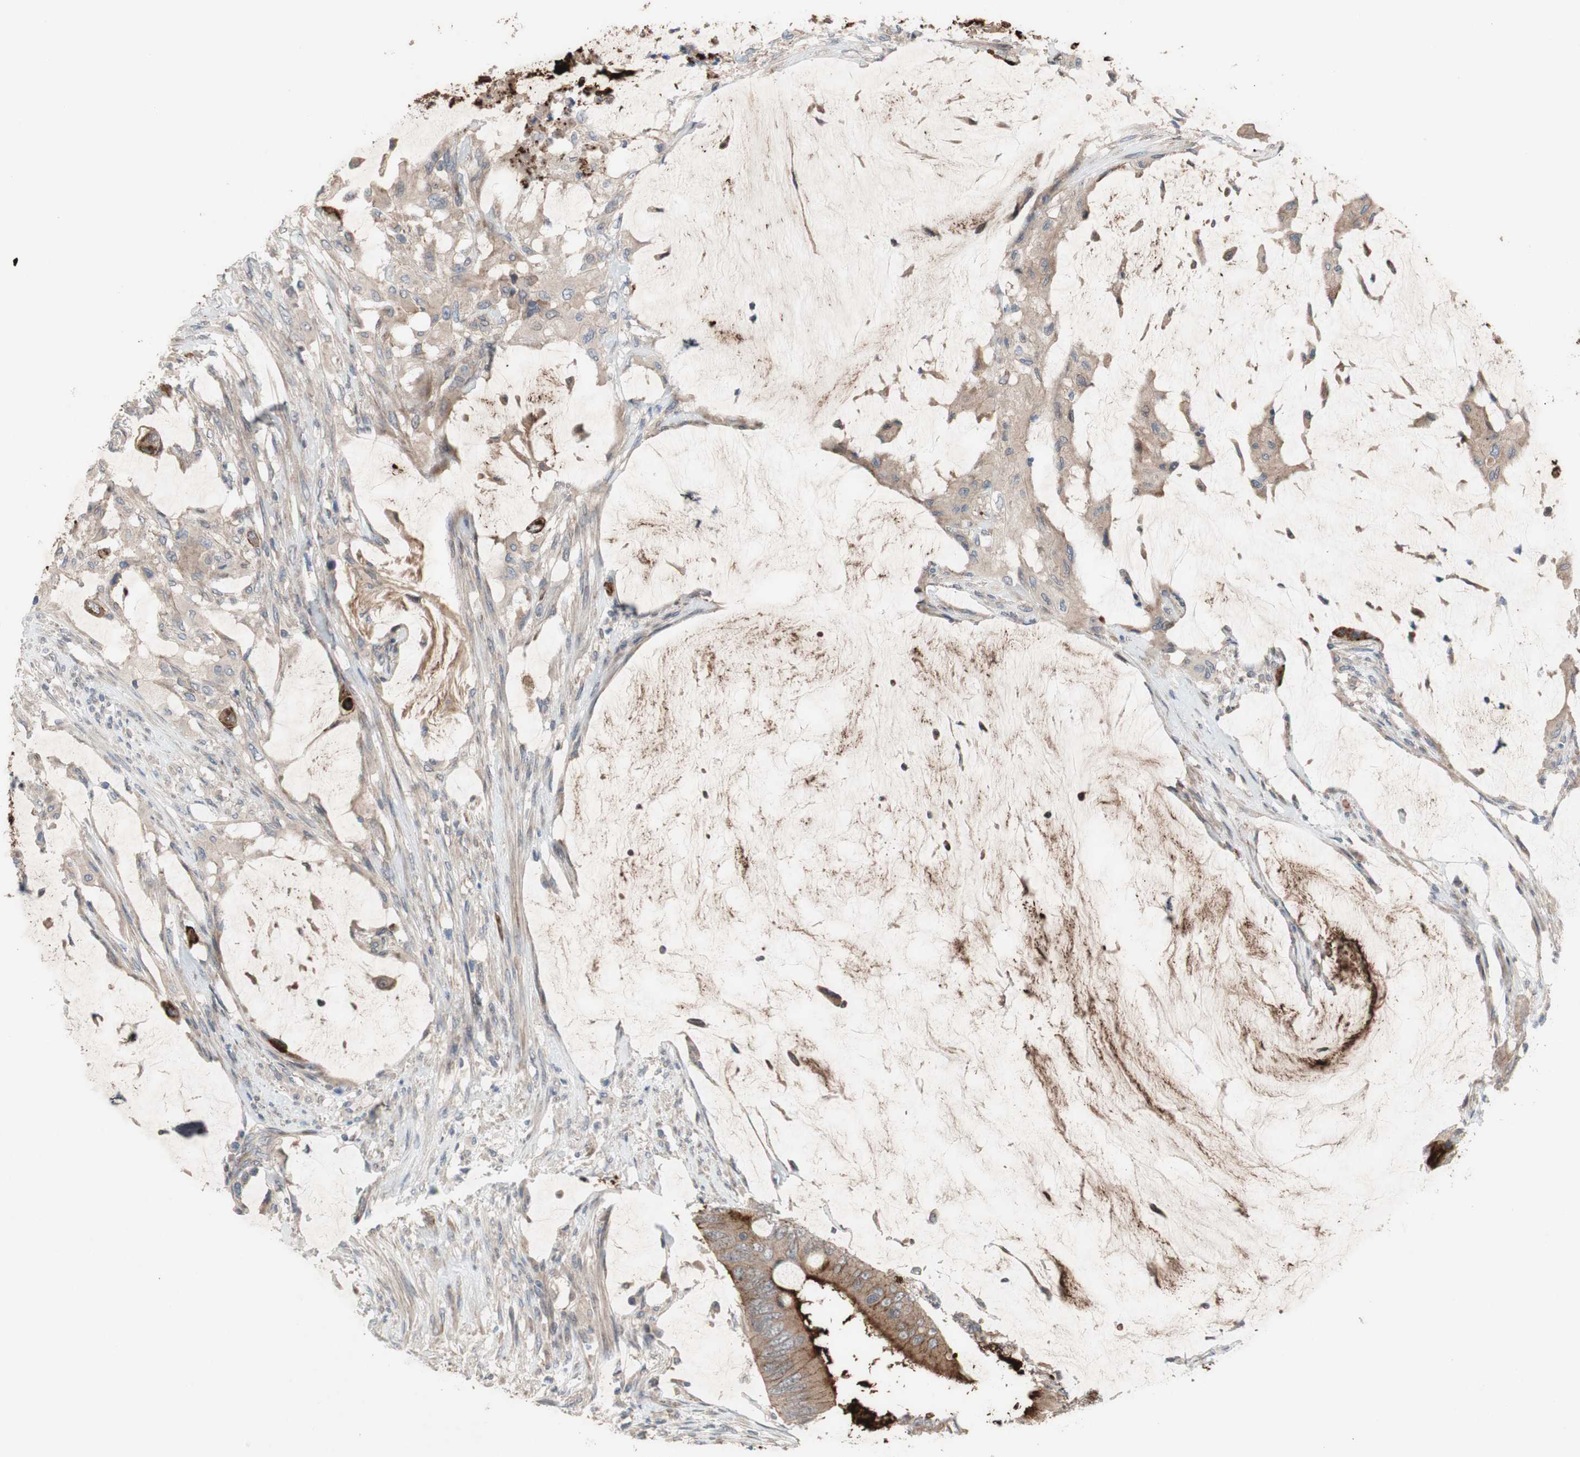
{"staining": {"intensity": "moderate", "quantity": ">75%", "location": "cytoplasmic/membranous"}, "tissue": "colorectal cancer", "cell_type": "Tumor cells", "image_type": "cancer", "snomed": [{"axis": "morphology", "description": "Adenocarcinoma, NOS"}, {"axis": "topography", "description": "Rectum"}], "caption": "Human adenocarcinoma (colorectal) stained with a protein marker exhibits moderate staining in tumor cells.", "gene": "OAZ1", "patient": {"sex": "female", "age": 77}}